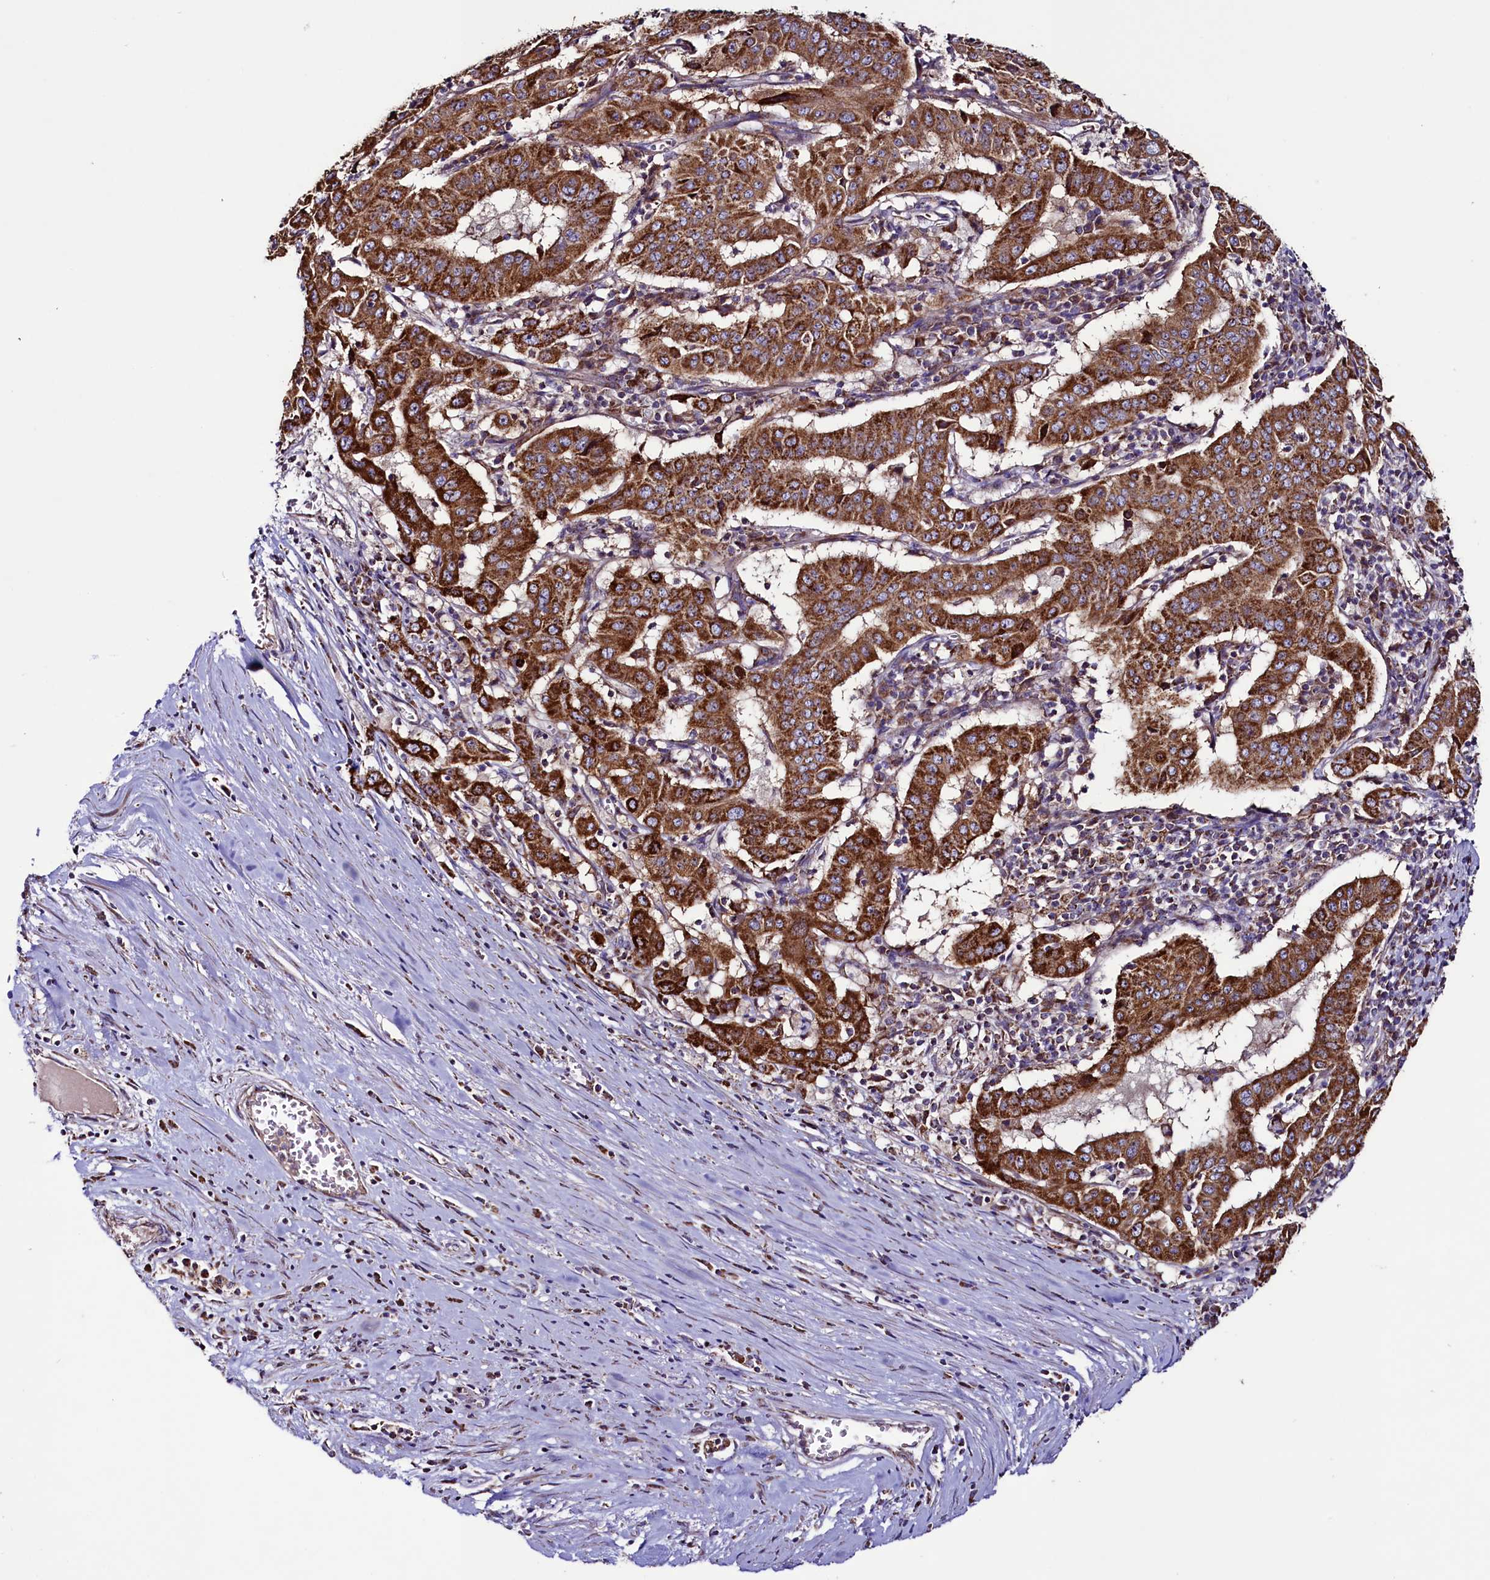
{"staining": {"intensity": "strong", "quantity": ">75%", "location": "cytoplasmic/membranous"}, "tissue": "pancreatic cancer", "cell_type": "Tumor cells", "image_type": "cancer", "snomed": [{"axis": "morphology", "description": "Adenocarcinoma, NOS"}, {"axis": "topography", "description": "Pancreas"}], "caption": "Immunohistochemistry photomicrograph of human pancreatic adenocarcinoma stained for a protein (brown), which demonstrates high levels of strong cytoplasmic/membranous expression in about >75% of tumor cells.", "gene": "STARD5", "patient": {"sex": "male", "age": 63}}